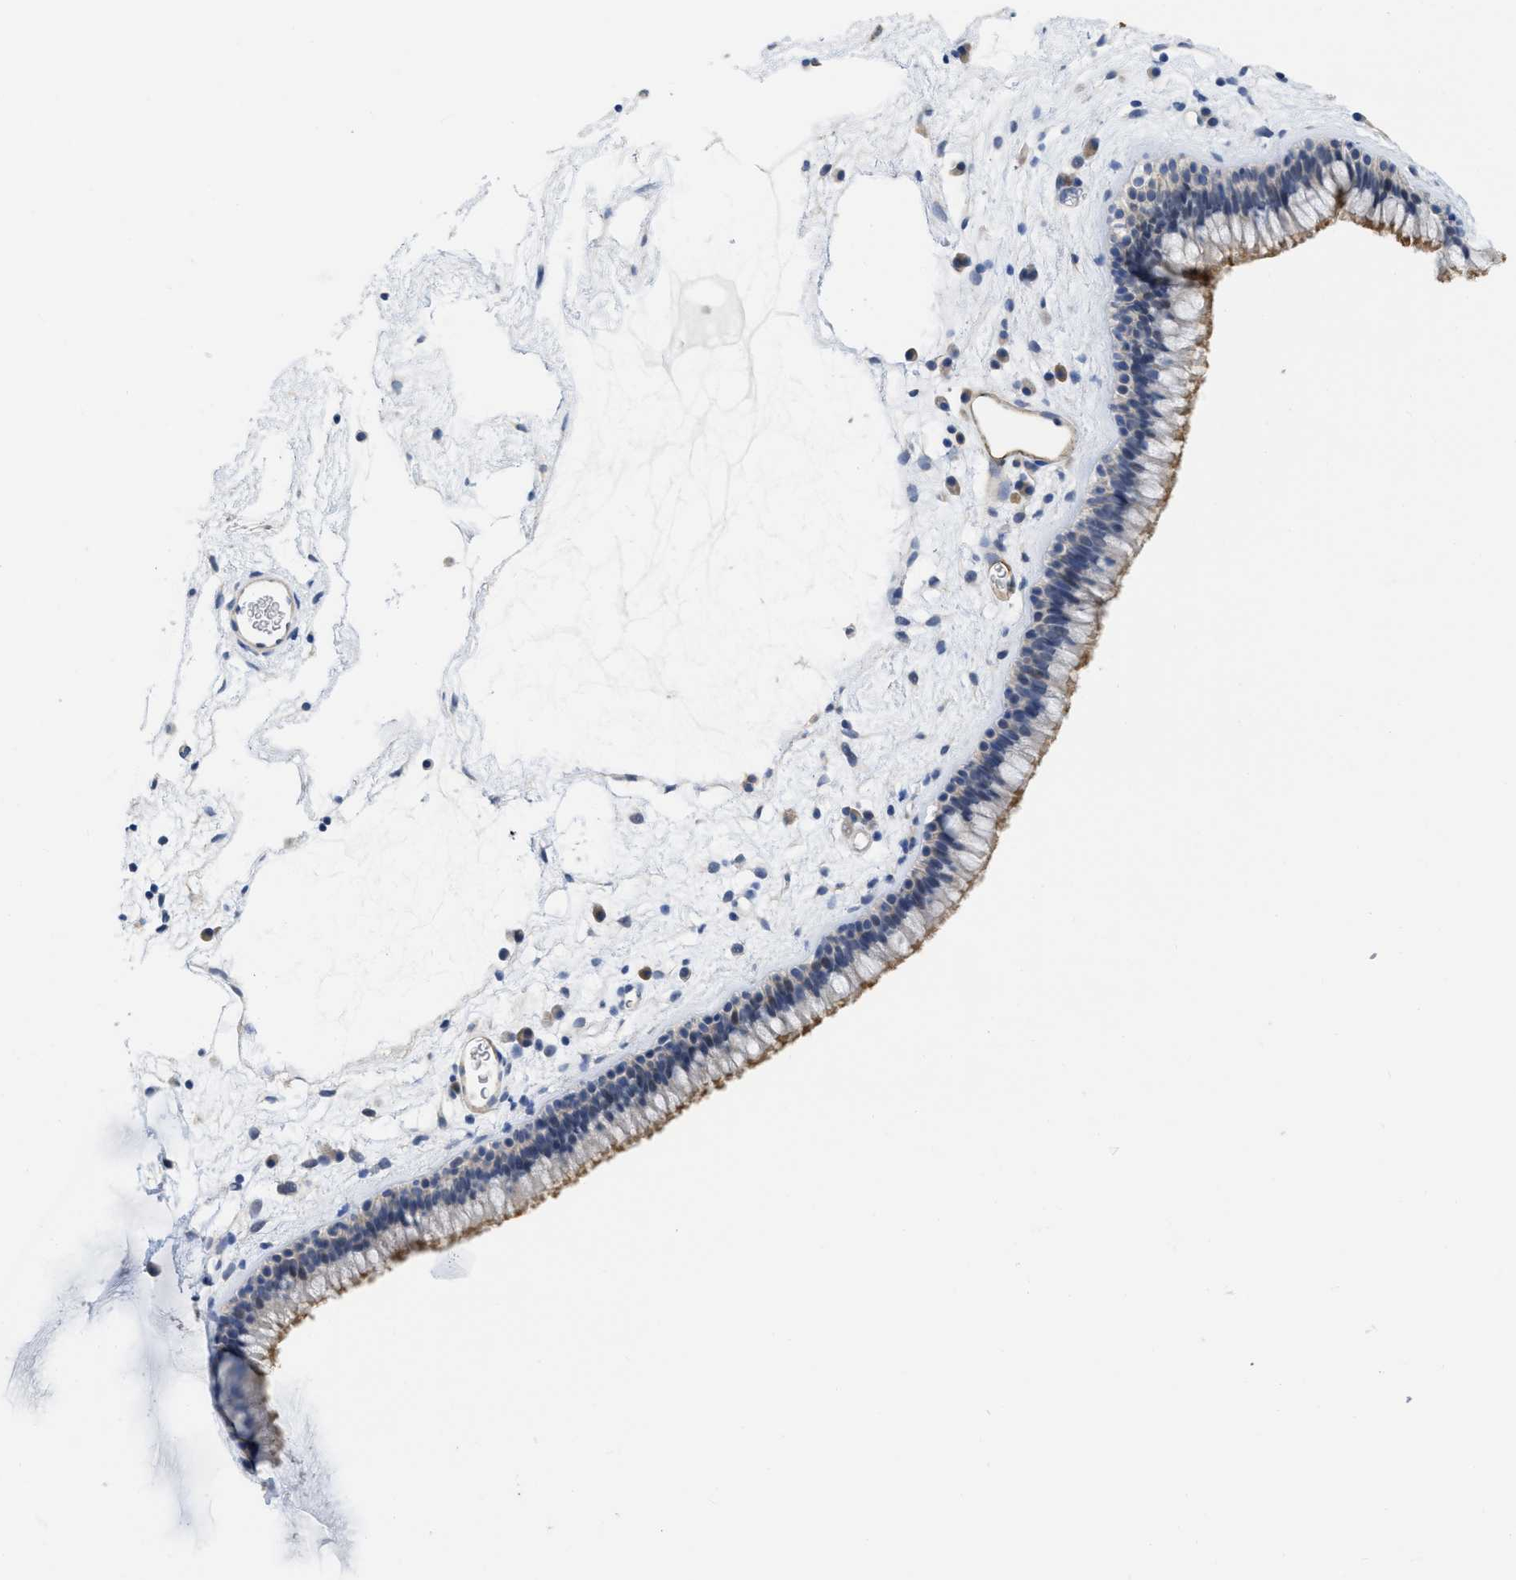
{"staining": {"intensity": "moderate", "quantity": "25%-75%", "location": "cytoplasmic/membranous,nuclear"}, "tissue": "nasopharynx", "cell_type": "Respiratory epithelial cells", "image_type": "normal", "snomed": [{"axis": "morphology", "description": "Normal tissue, NOS"}, {"axis": "morphology", "description": "Inflammation, NOS"}, {"axis": "topography", "description": "Nasopharynx"}], "caption": "Immunohistochemical staining of benign nasopharynx demonstrates moderate cytoplasmic/membranous,nuclear protein positivity in approximately 25%-75% of respiratory epithelial cells.", "gene": "ACKR1", "patient": {"sex": "male", "age": 48}}